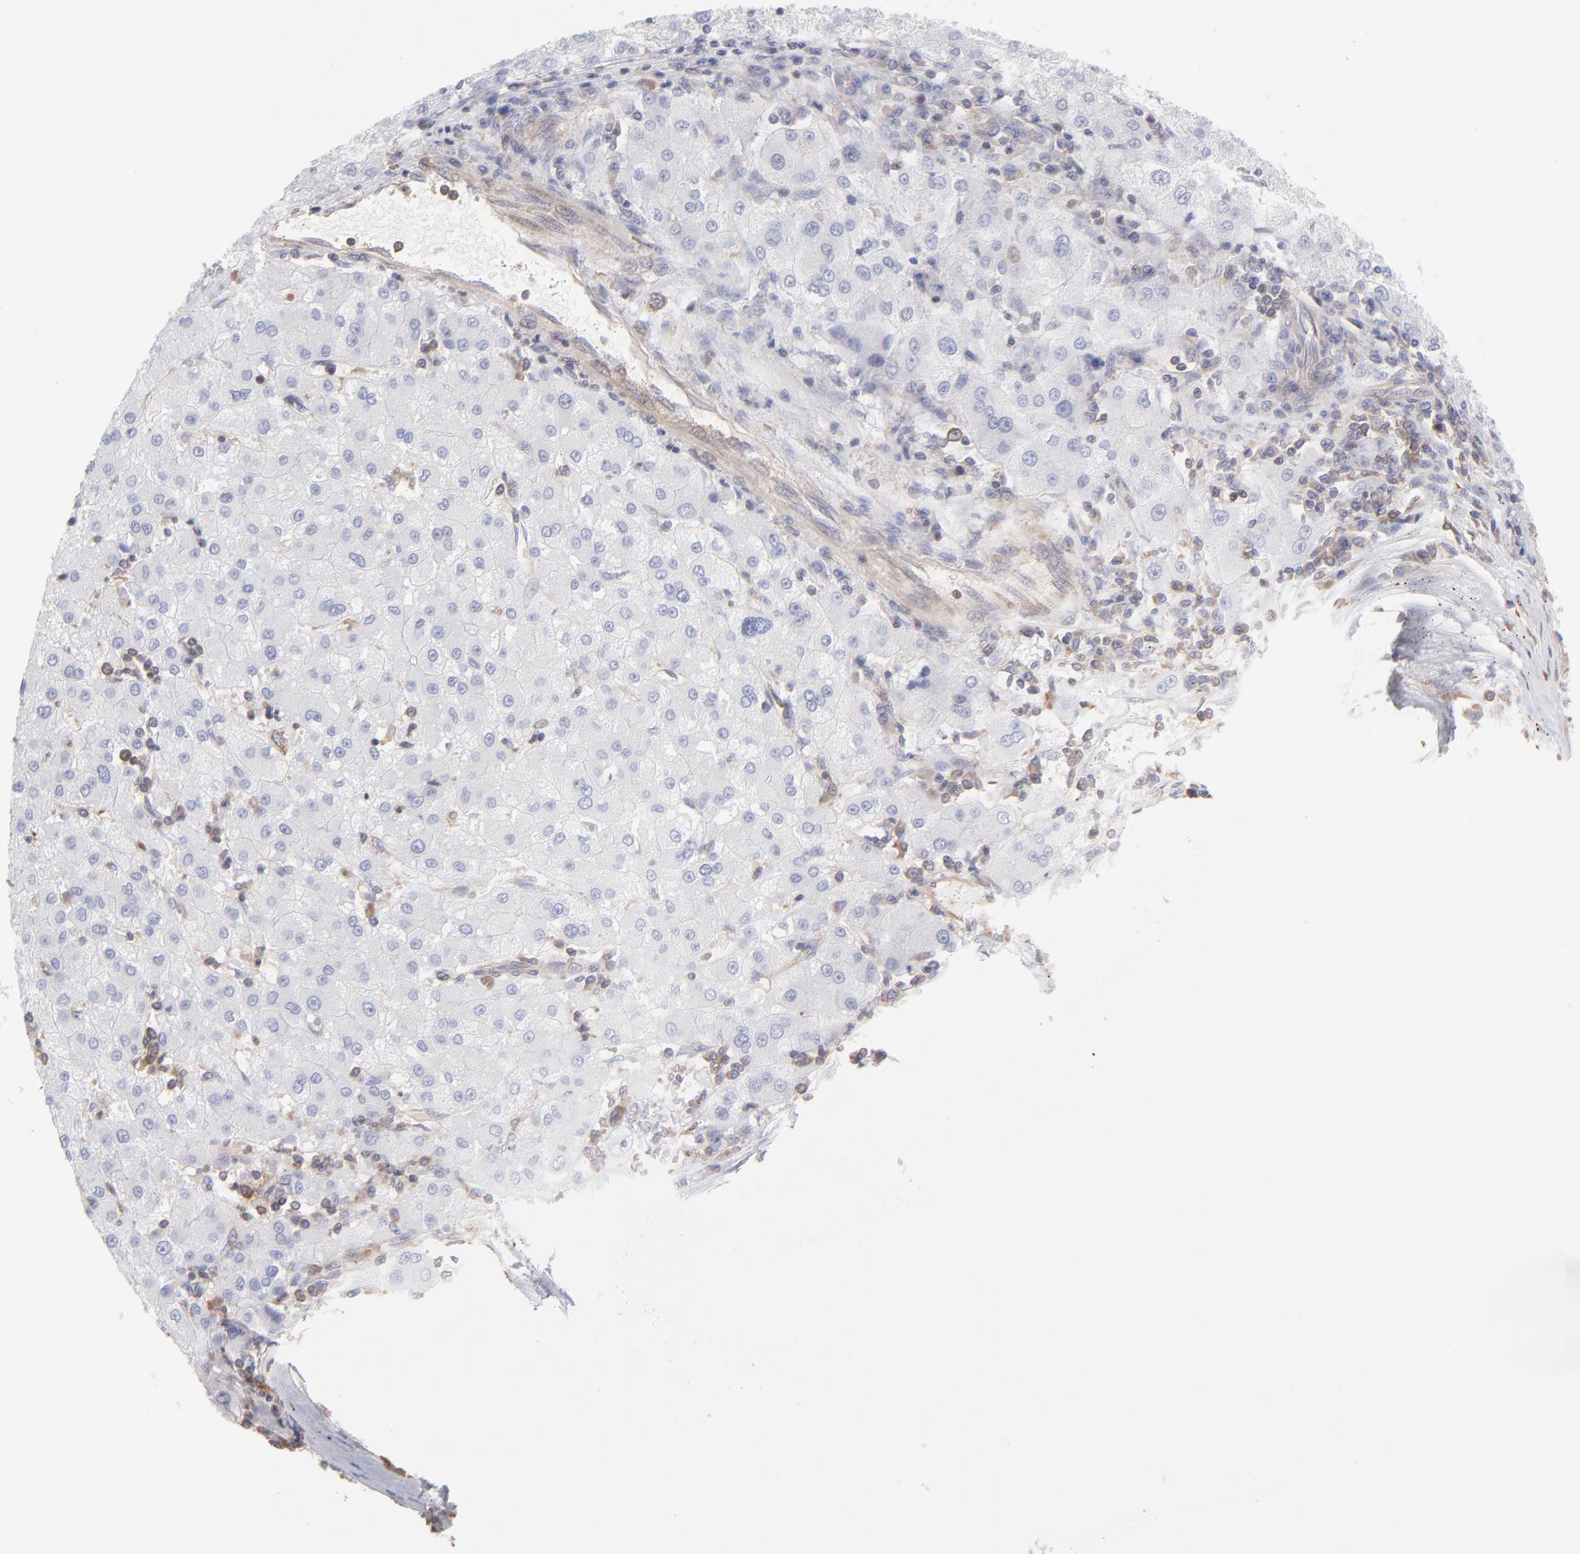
{"staining": {"intensity": "negative", "quantity": "none", "location": "none"}, "tissue": "liver cancer", "cell_type": "Tumor cells", "image_type": "cancer", "snomed": [{"axis": "morphology", "description": "Carcinoma, Hepatocellular, NOS"}, {"axis": "topography", "description": "Liver"}], "caption": "Protein analysis of liver cancer reveals no significant expression in tumor cells. (DAB (3,3'-diaminobenzidine) immunohistochemistry (IHC) visualized using brightfield microscopy, high magnification).", "gene": "MAPRE1", "patient": {"sex": "male", "age": 72}}